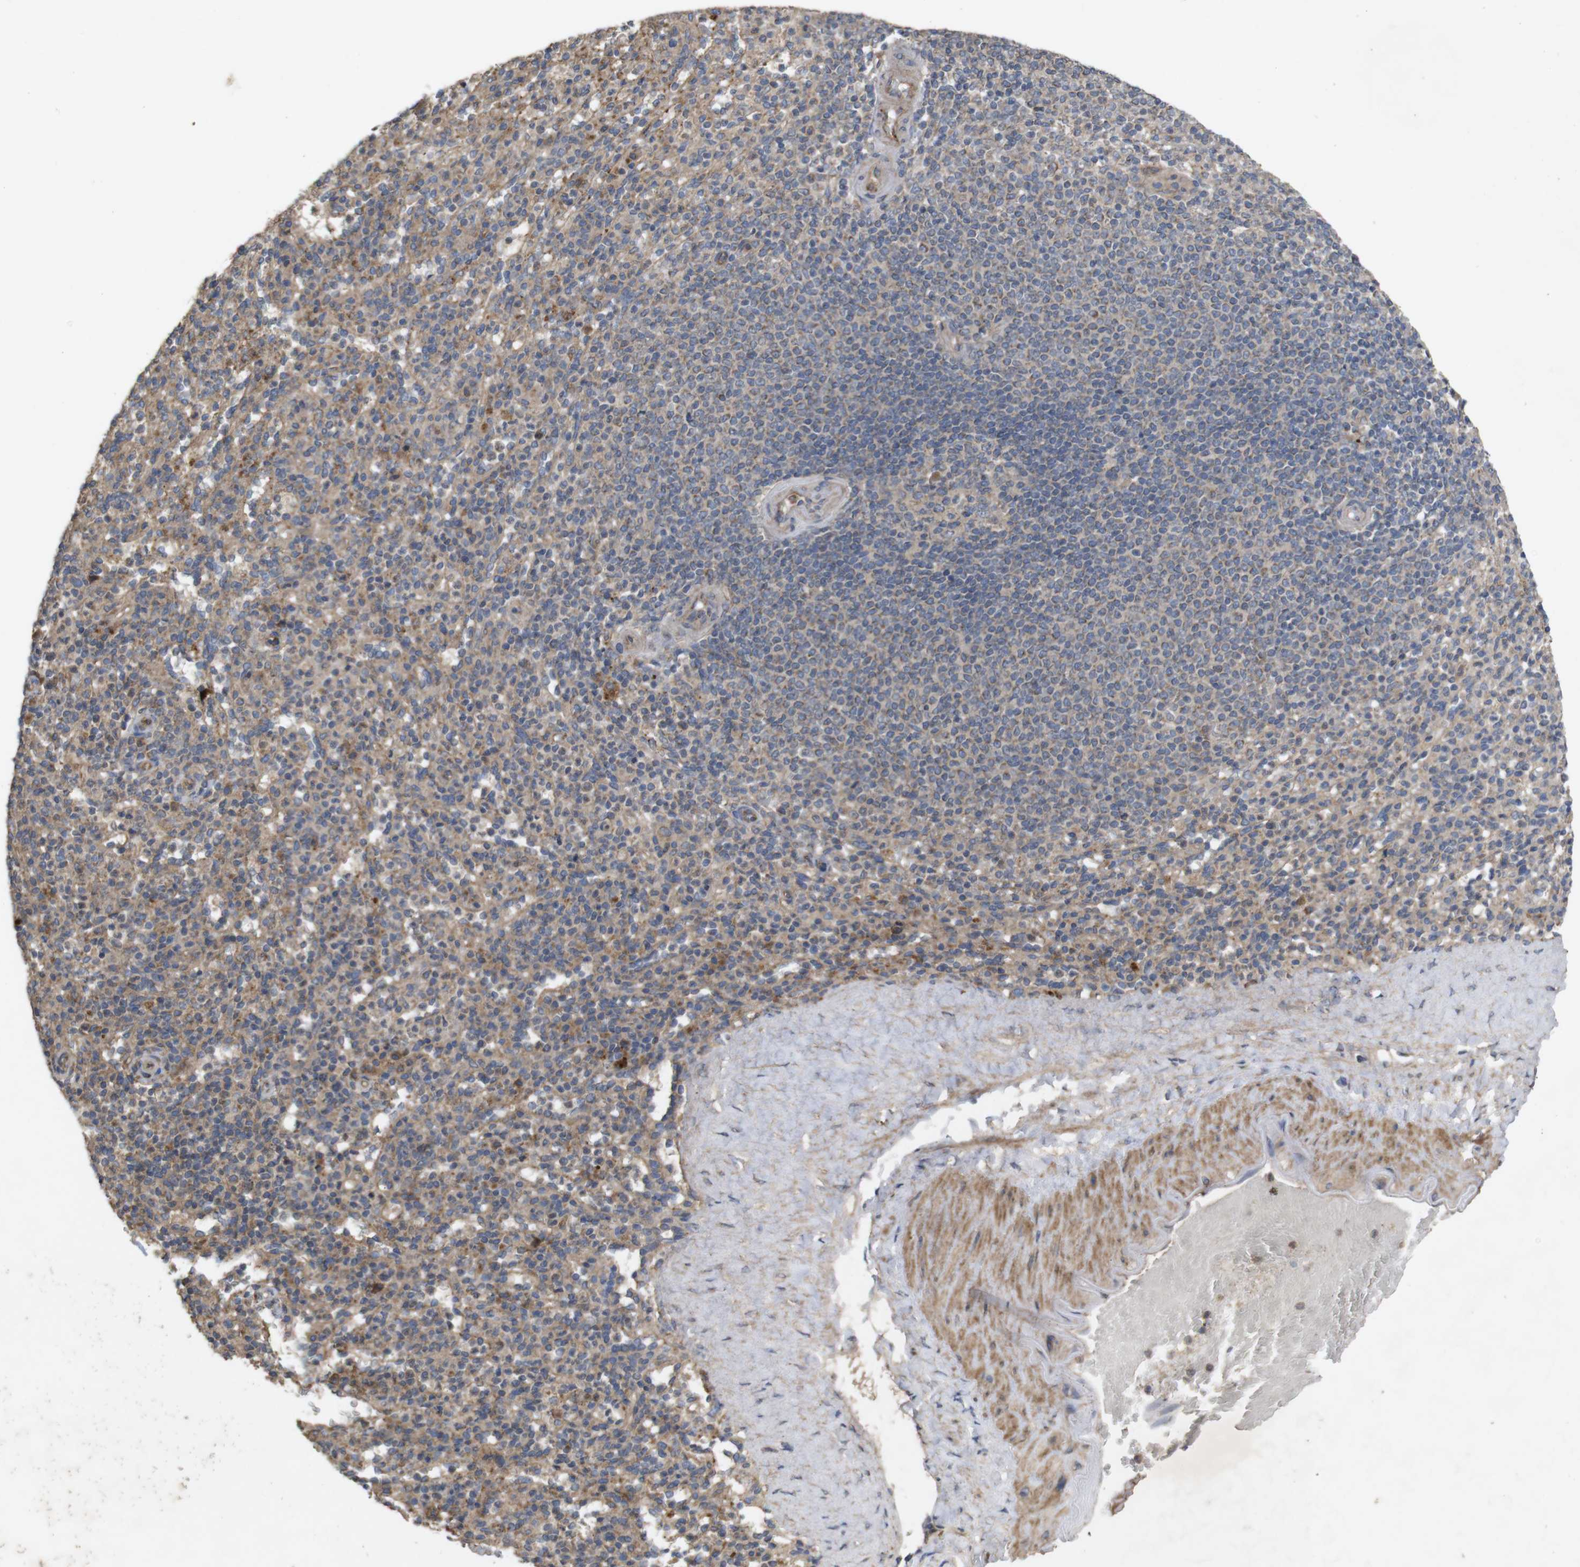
{"staining": {"intensity": "moderate", "quantity": ">75%", "location": "cytoplasmic/membranous"}, "tissue": "spleen", "cell_type": "Cells in red pulp", "image_type": "normal", "snomed": [{"axis": "morphology", "description": "Normal tissue, NOS"}, {"axis": "topography", "description": "Spleen"}], "caption": "Immunohistochemical staining of unremarkable spleen displays medium levels of moderate cytoplasmic/membranous expression in about >75% of cells in red pulp. (DAB (3,3'-diaminobenzidine) IHC, brown staining for protein, blue staining for nuclei).", "gene": "KCNS3", "patient": {"sex": "male", "age": 36}}